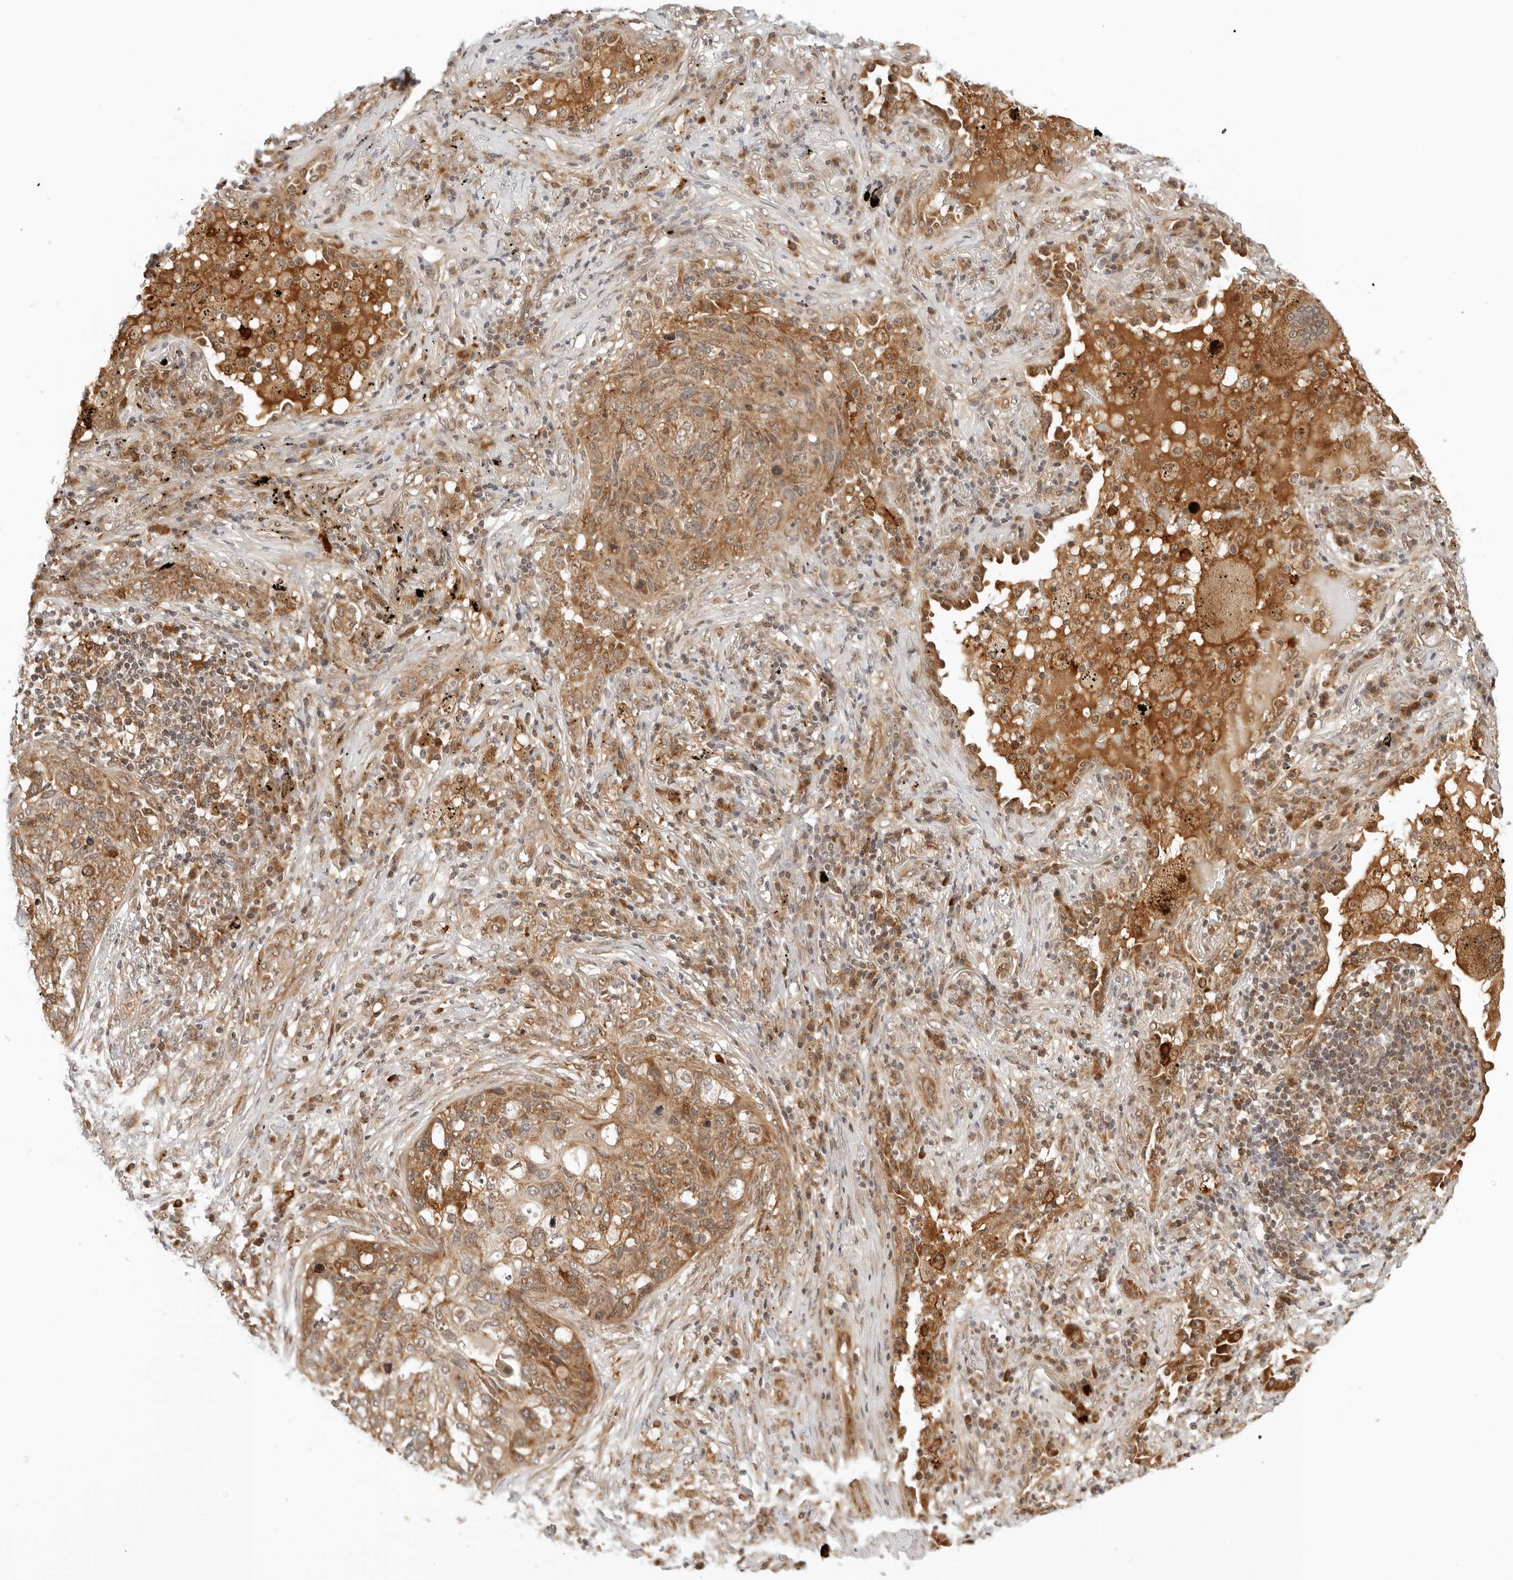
{"staining": {"intensity": "moderate", "quantity": ">75%", "location": "cytoplasmic/membranous"}, "tissue": "lung cancer", "cell_type": "Tumor cells", "image_type": "cancer", "snomed": [{"axis": "morphology", "description": "Squamous cell carcinoma, NOS"}, {"axis": "topography", "description": "Lung"}], "caption": "Lung cancer (squamous cell carcinoma) stained with a brown dye displays moderate cytoplasmic/membranous positive expression in about >75% of tumor cells.", "gene": "RC3H1", "patient": {"sex": "female", "age": 63}}